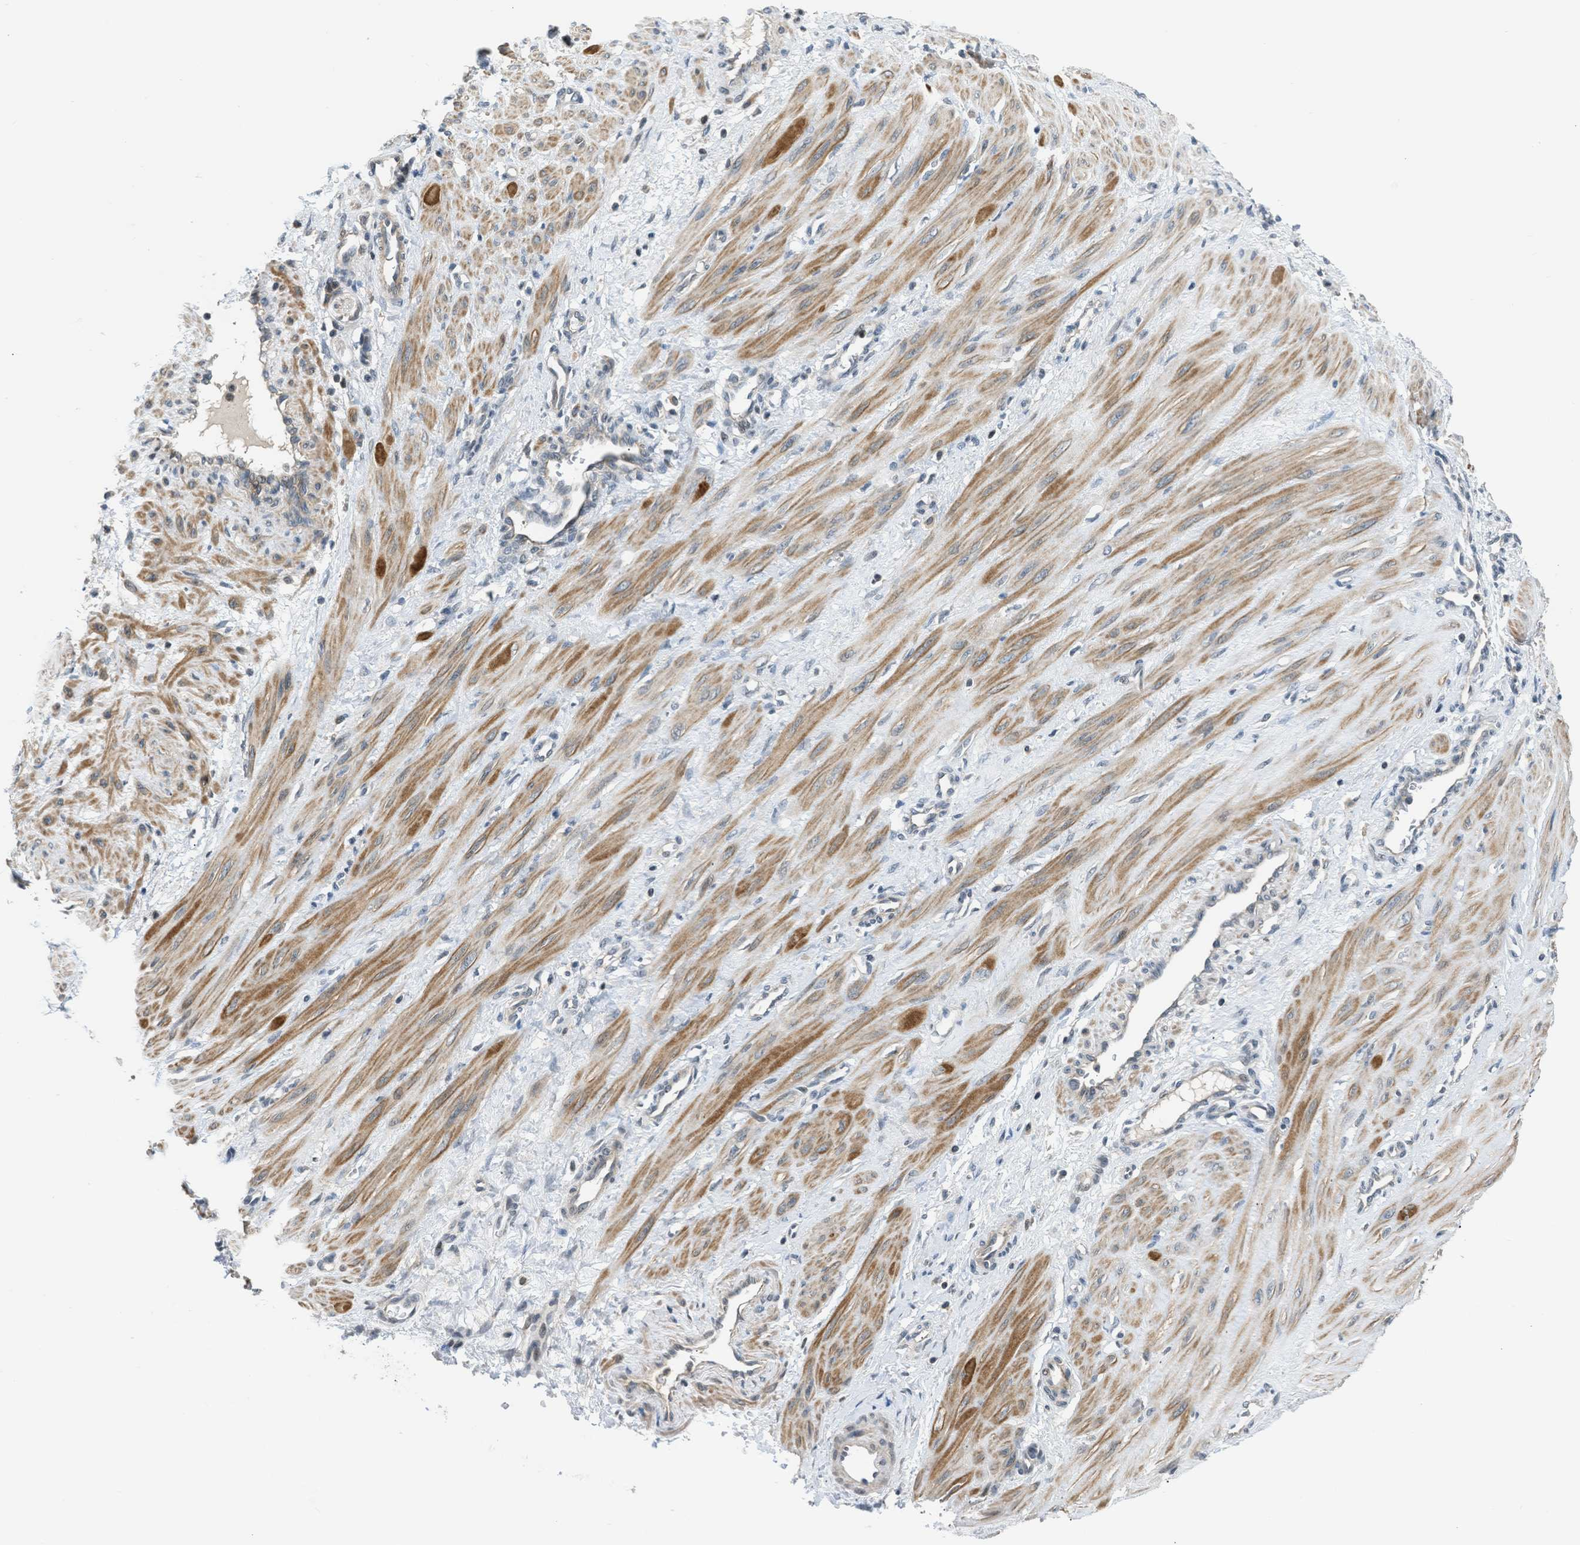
{"staining": {"intensity": "moderate", "quantity": ">75%", "location": "cytoplasmic/membranous"}, "tissue": "smooth muscle", "cell_type": "Smooth muscle cells", "image_type": "normal", "snomed": [{"axis": "morphology", "description": "Normal tissue, NOS"}, {"axis": "topography", "description": "Endometrium"}], "caption": "A medium amount of moderate cytoplasmic/membranous expression is seen in about >75% of smooth muscle cells in unremarkable smooth muscle. Using DAB (brown) and hematoxylin (blue) stains, captured at high magnification using brightfield microscopy.", "gene": "TTBK2", "patient": {"sex": "female", "age": 33}}